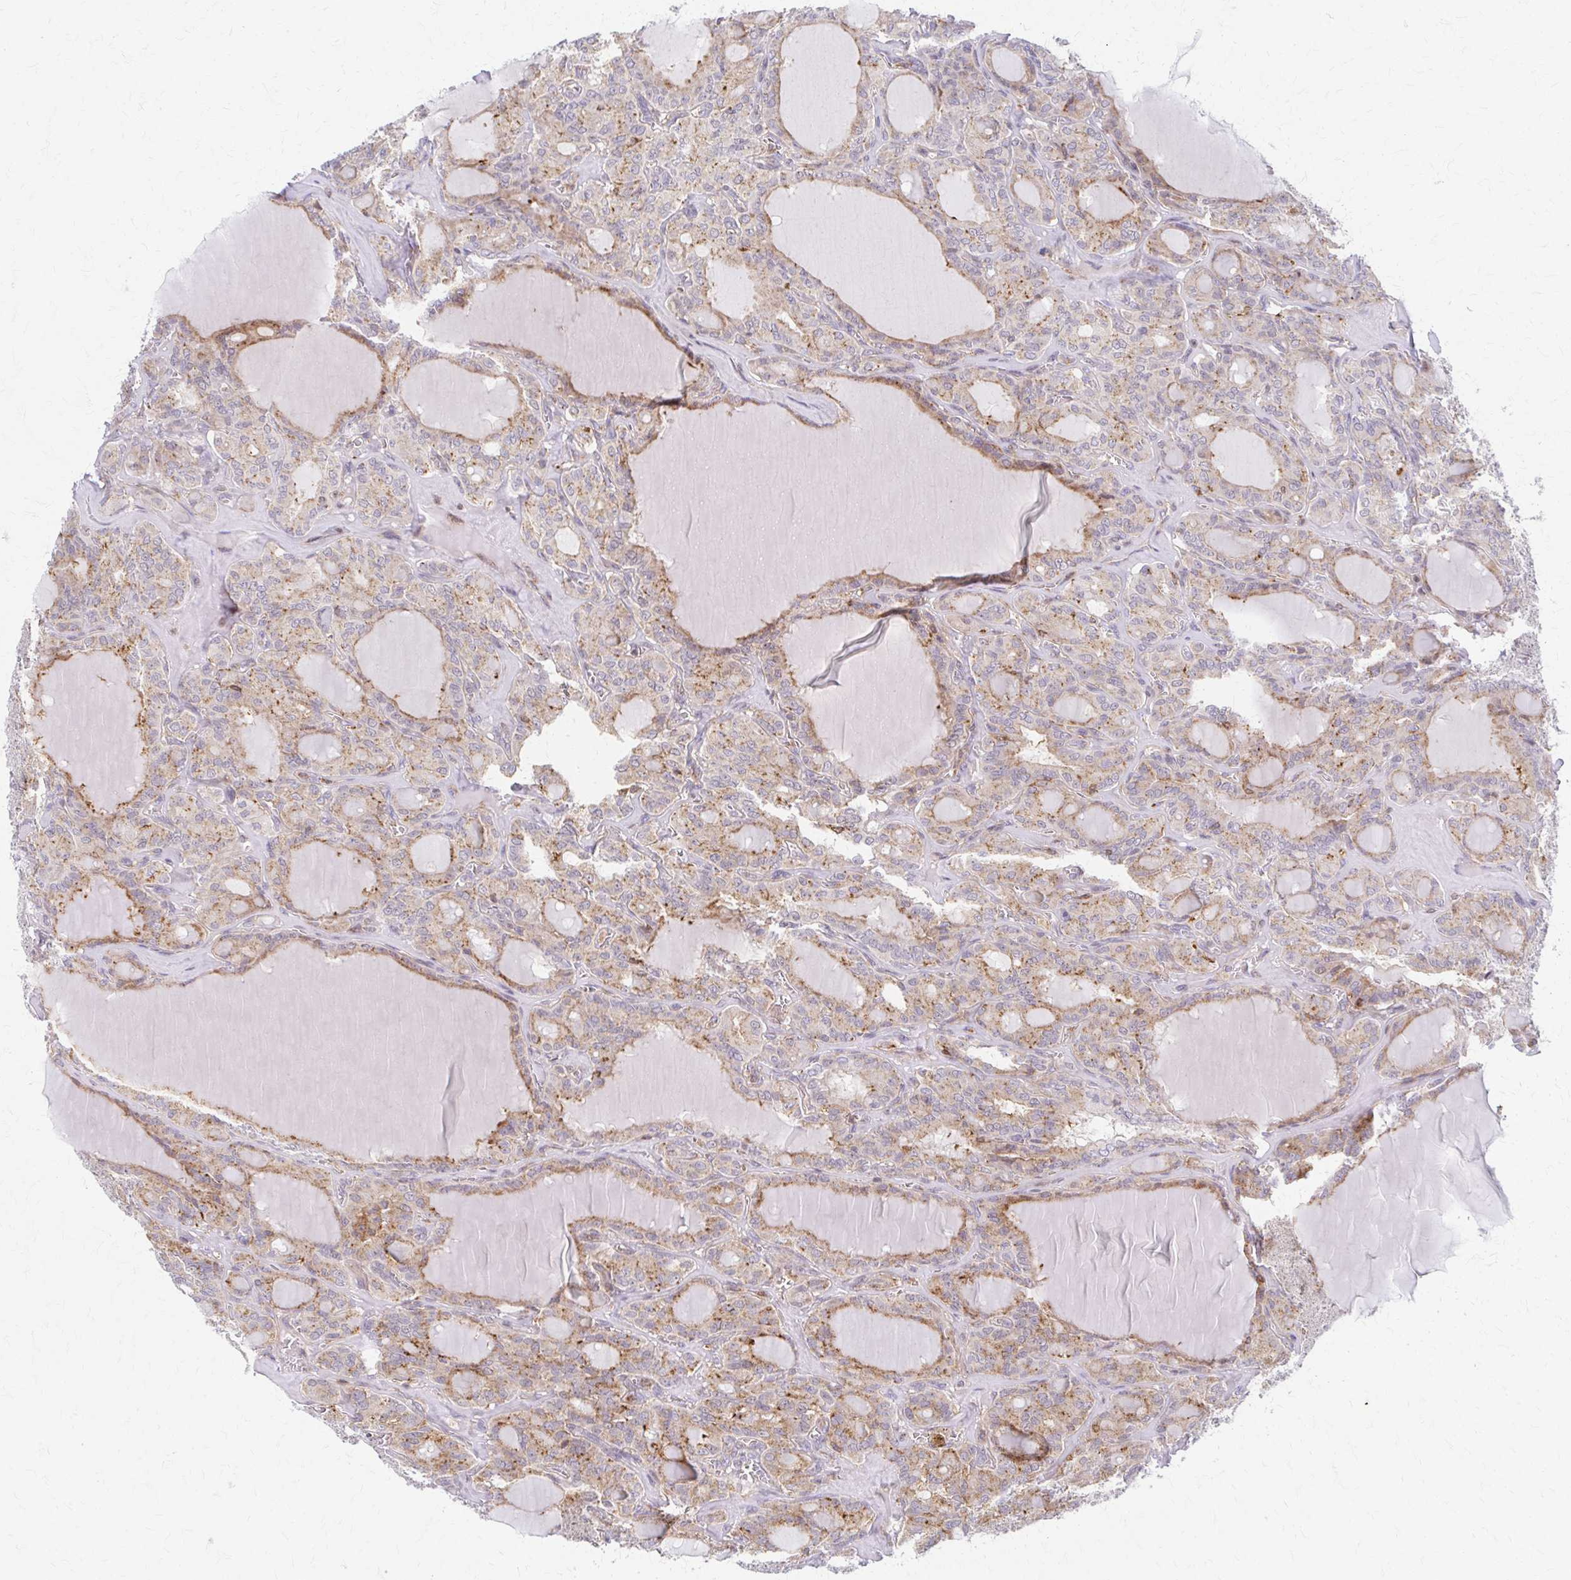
{"staining": {"intensity": "weak", "quantity": "25%-75%", "location": "cytoplasmic/membranous"}, "tissue": "thyroid cancer", "cell_type": "Tumor cells", "image_type": "cancer", "snomed": [{"axis": "morphology", "description": "Papillary adenocarcinoma, NOS"}, {"axis": "topography", "description": "Thyroid gland"}], "caption": "Immunohistochemical staining of human thyroid papillary adenocarcinoma shows low levels of weak cytoplasmic/membranous staining in about 25%-75% of tumor cells. (DAB (3,3'-diaminobenzidine) IHC, brown staining for protein, blue staining for nuclei).", "gene": "ARHGAP35", "patient": {"sex": "male", "age": 87}}